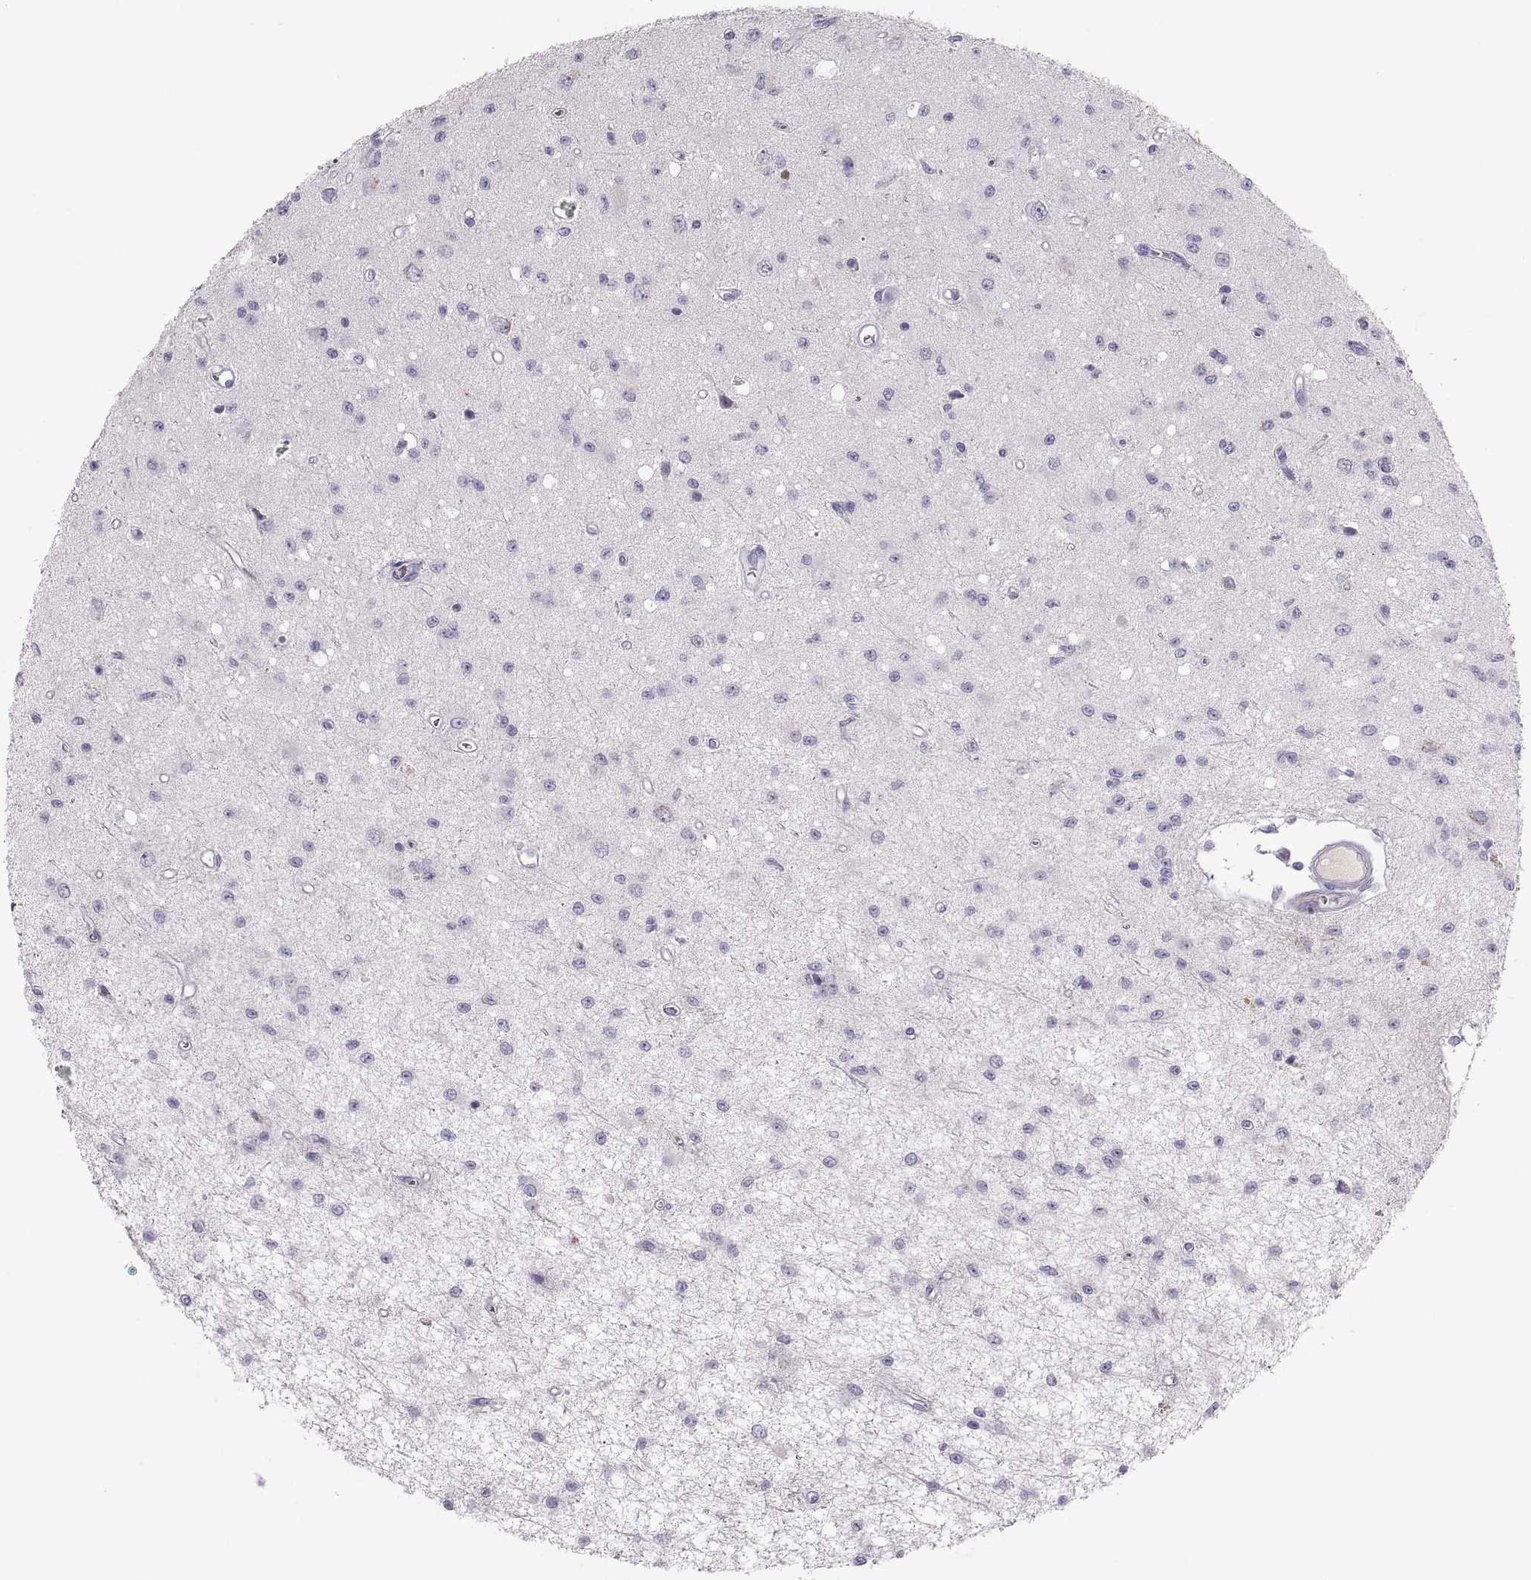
{"staining": {"intensity": "negative", "quantity": "none", "location": "none"}, "tissue": "glioma", "cell_type": "Tumor cells", "image_type": "cancer", "snomed": [{"axis": "morphology", "description": "Glioma, malignant, Low grade"}, {"axis": "topography", "description": "Brain"}], "caption": "There is no significant expression in tumor cells of low-grade glioma (malignant).", "gene": "MAGEB2", "patient": {"sex": "female", "age": 45}}